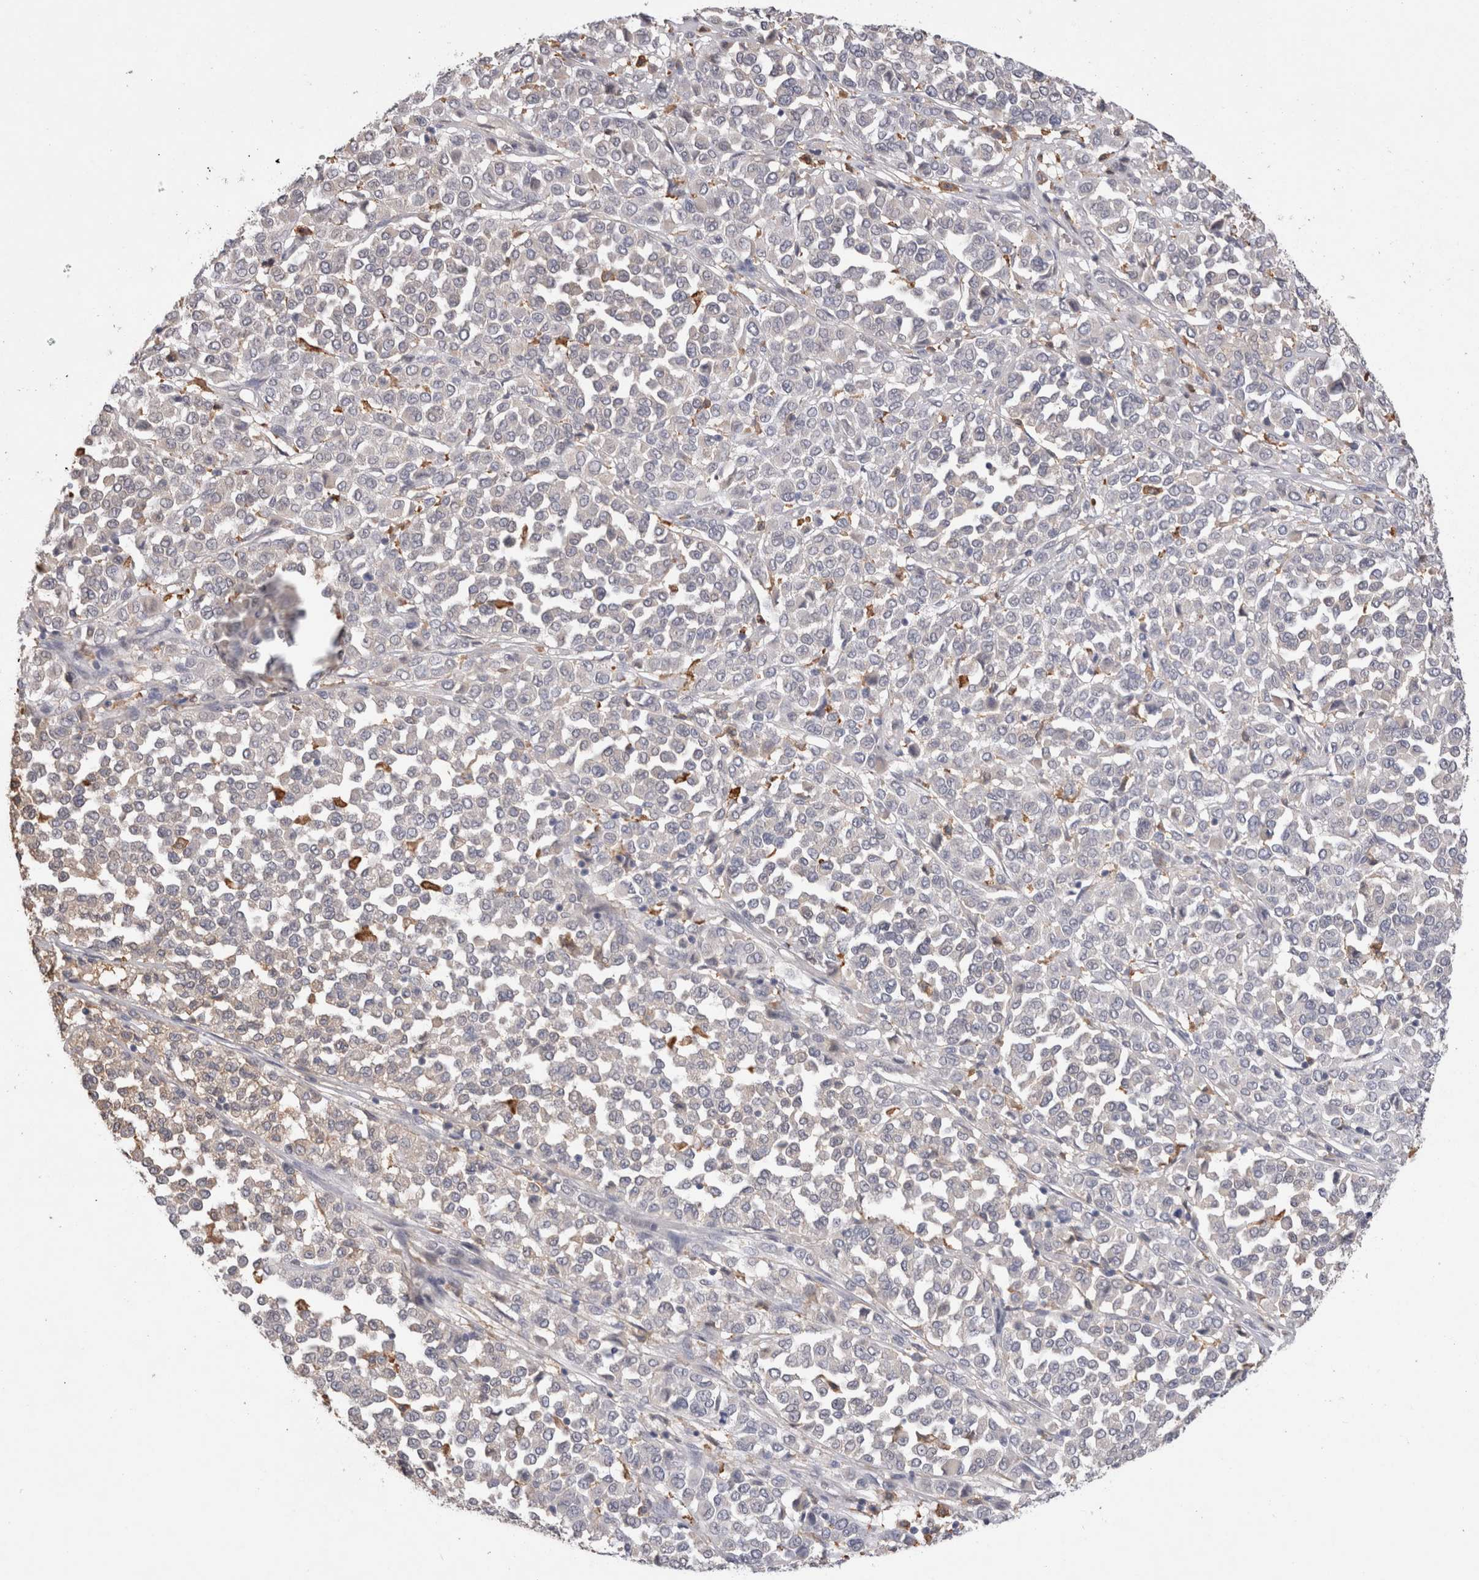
{"staining": {"intensity": "negative", "quantity": "none", "location": "none"}, "tissue": "melanoma", "cell_type": "Tumor cells", "image_type": "cancer", "snomed": [{"axis": "morphology", "description": "Malignant melanoma, Metastatic site"}, {"axis": "topography", "description": "Pancreas"}], "caption": "This histopathology image is of melanoma stained with immunohistochemistry to label a protein in brown with the nuclei are counter-stained blue. There is no staining in tumor cells.", "gene": "VSIG4", "patient": {"sex": "female", "age": 30}}